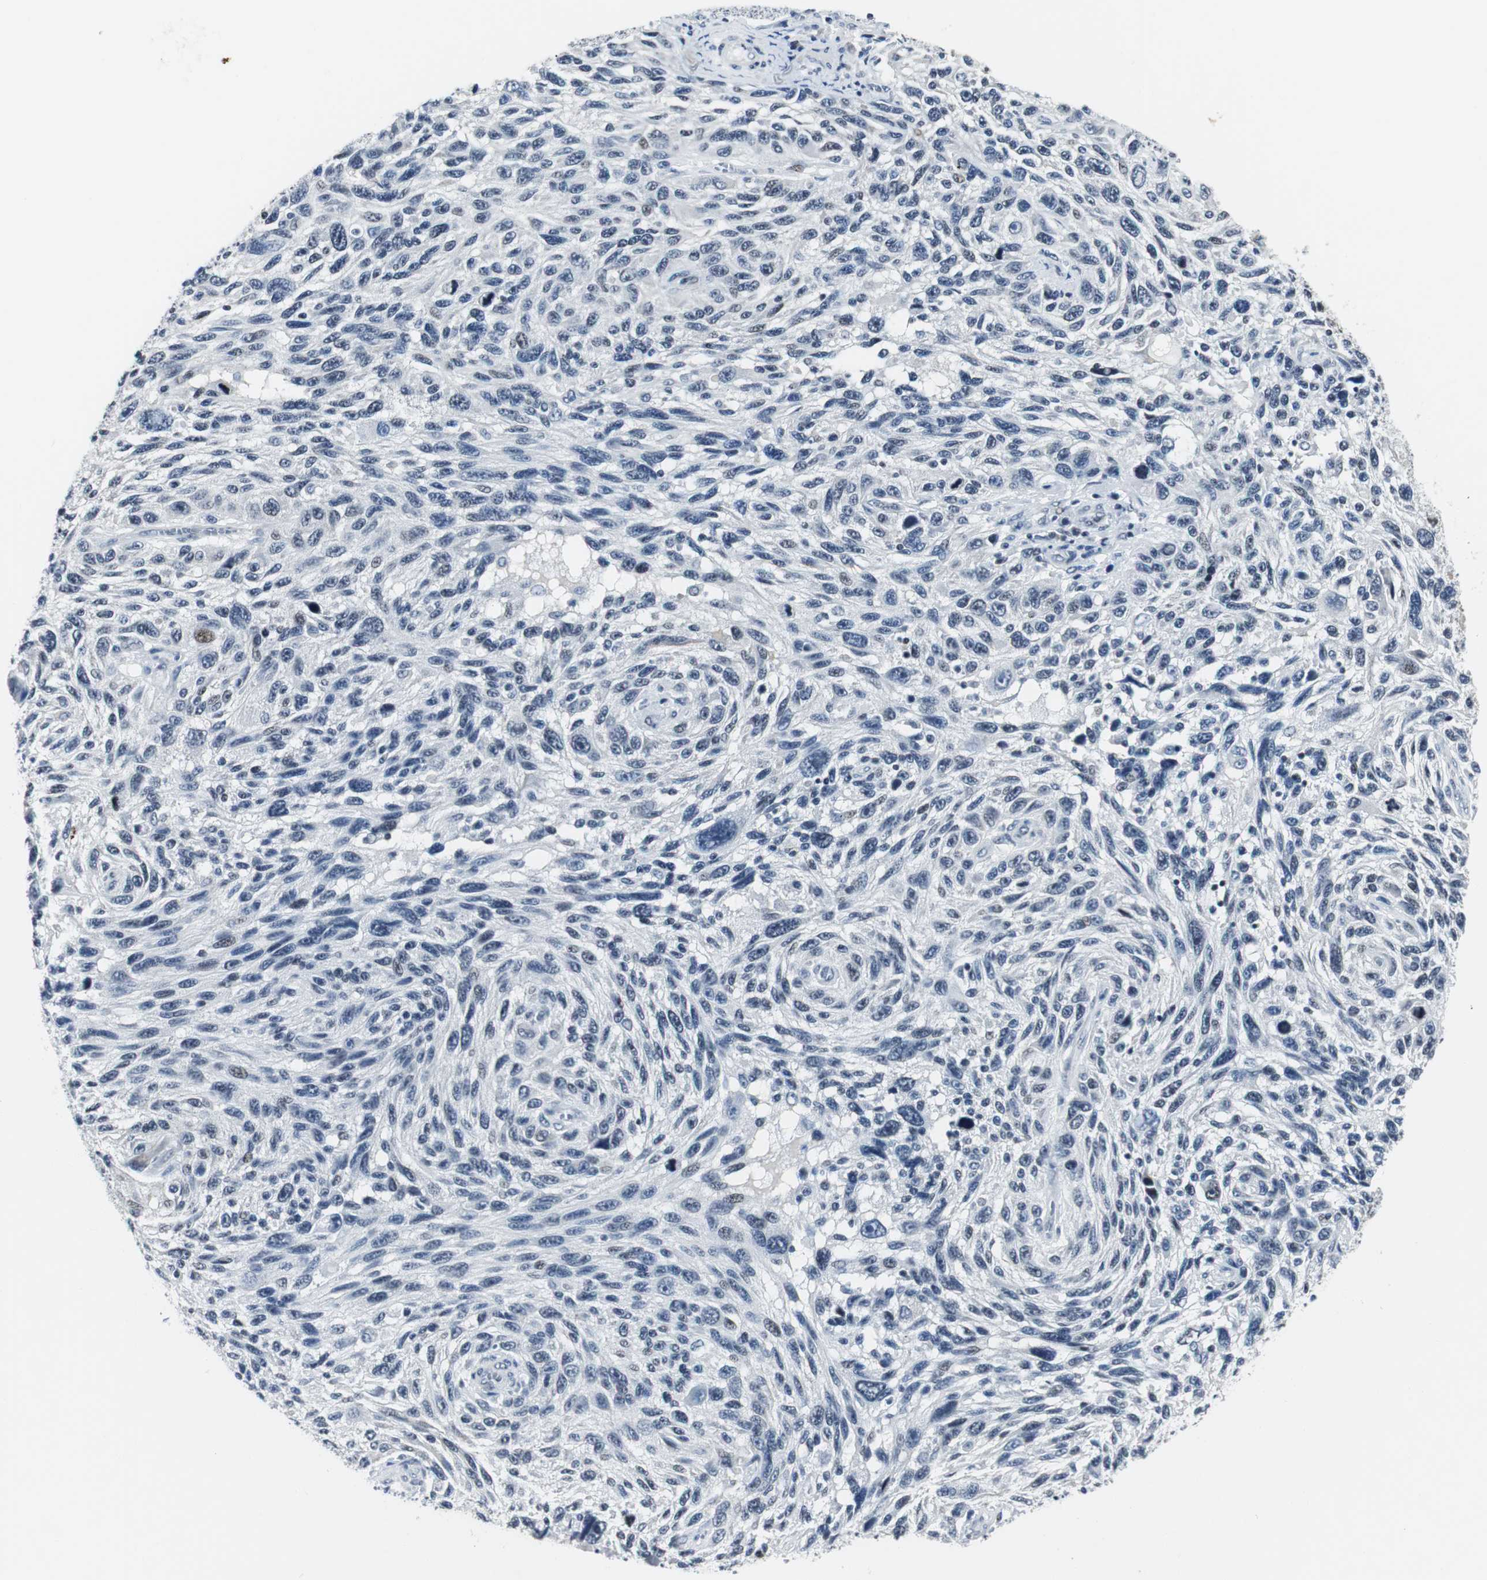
{"staining": {"intensity": "weak", "quantity": "<25%", "location": "nuclear"}, "tissue": "melanoma", "cell_type": "Tumor cells", "image_type": "cancer", "snomed": [{"axis": "morphology", "description": "Malignant melanoma, NOS"}, {"axis": "topography", "description": "Skin"}], "caption": "Tumor cells show no significant protein positivity in melanoma.", "gene": "MTA1", "patient": {"sex": "male", "age": 53}}